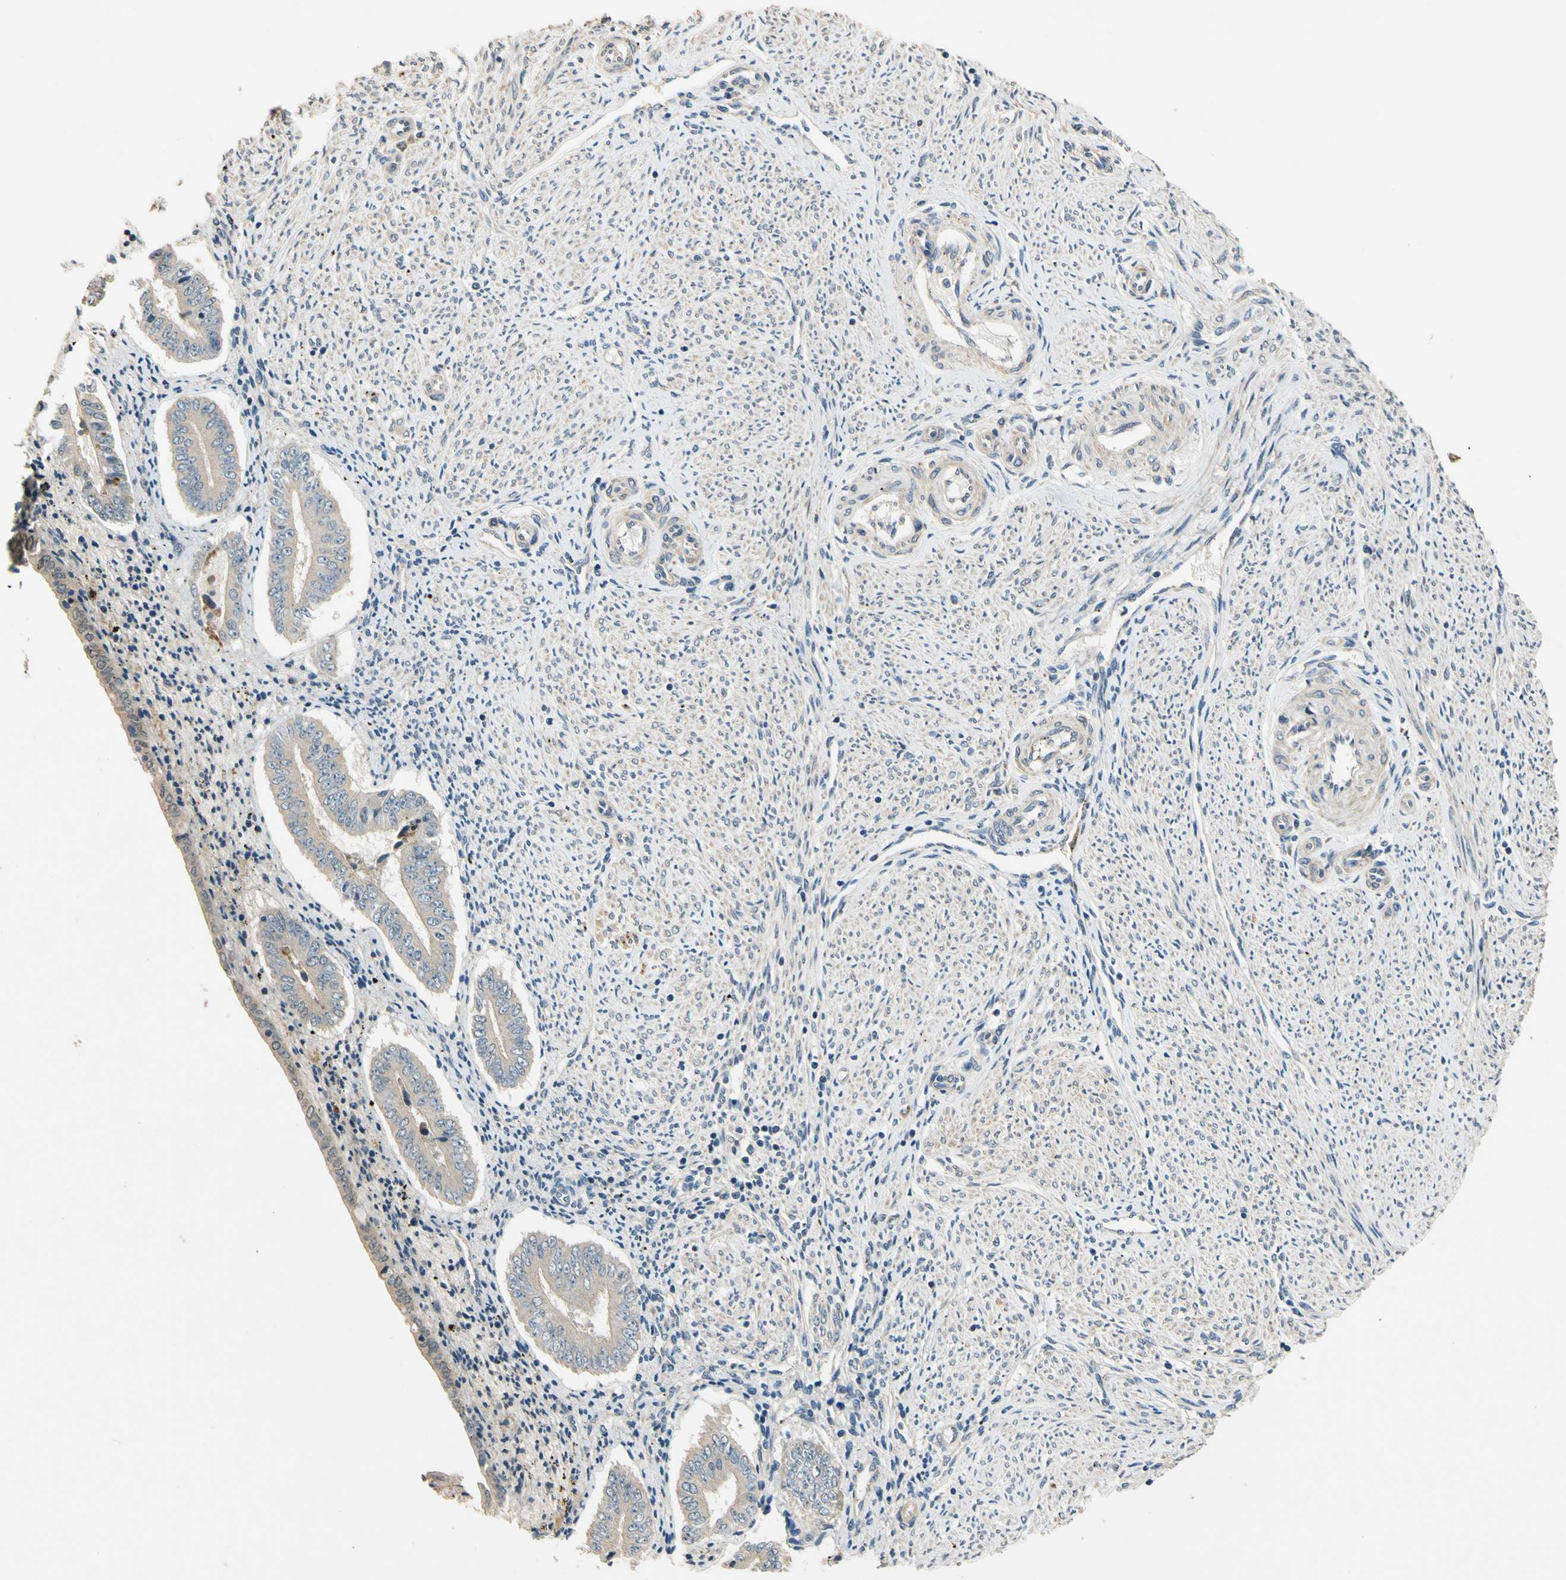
{"staining": {"intensity": "negative", "quantity": "none", "location": "none"}, "tissue": "endometrium", "cell_type": "Cells in endometrial stroma", "image_type": "normal", "snomed": [{"axis": "morphology", "description": "Normal tissue, NOS"}, {"axis": "topography", "description": "Endometrium"}], "caption": "A photomicrograph of endometrium stained for a protein shows no brown staining in cells in endometrial stroma.", "gene": "ALKBH3", "patient": {"sex": "female", "age": 42}}